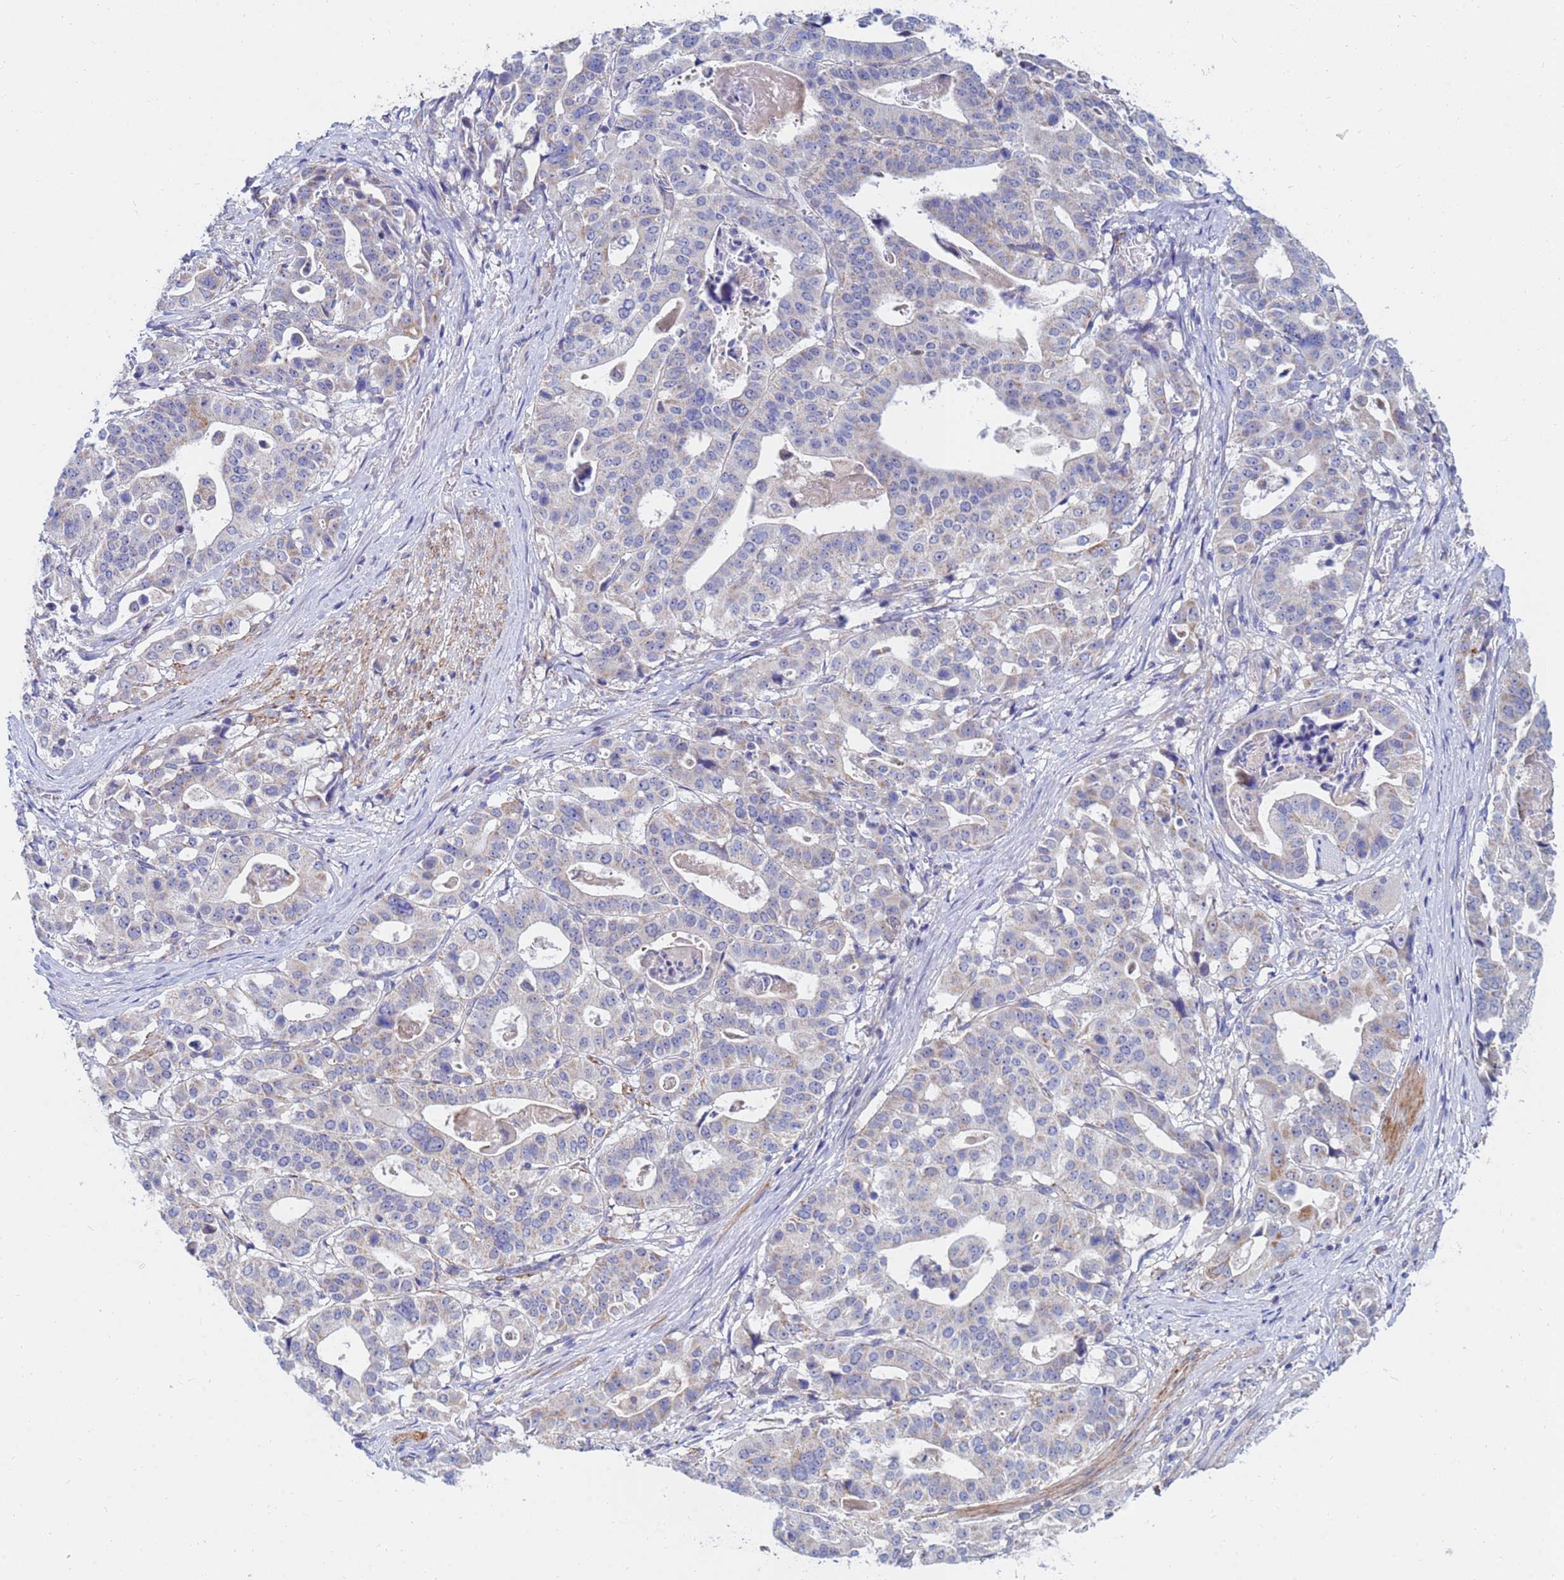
{"staining": {"intensity": "negative", "quantity": "none", "location": "none"}, "tissue": "stomach cancer", "cell_type": "Tumor cells", "image_type": "cancer", "snomed": [{"axis": "morphology", "description": "Adenocarcinoma, NOS"}, {"axis": "topography", "description": "Stomach"}], "caption": "The histopathology image displays no staining of tumor cells in stomach adenocarcinoma. Brightfield microscopy of immunohistochemistry stained with DAB (brown) and hematoxylin (blue), captured at high magnification.", "gene": "SDR39U1", "patient": {"sex": "male", "age": 48}}